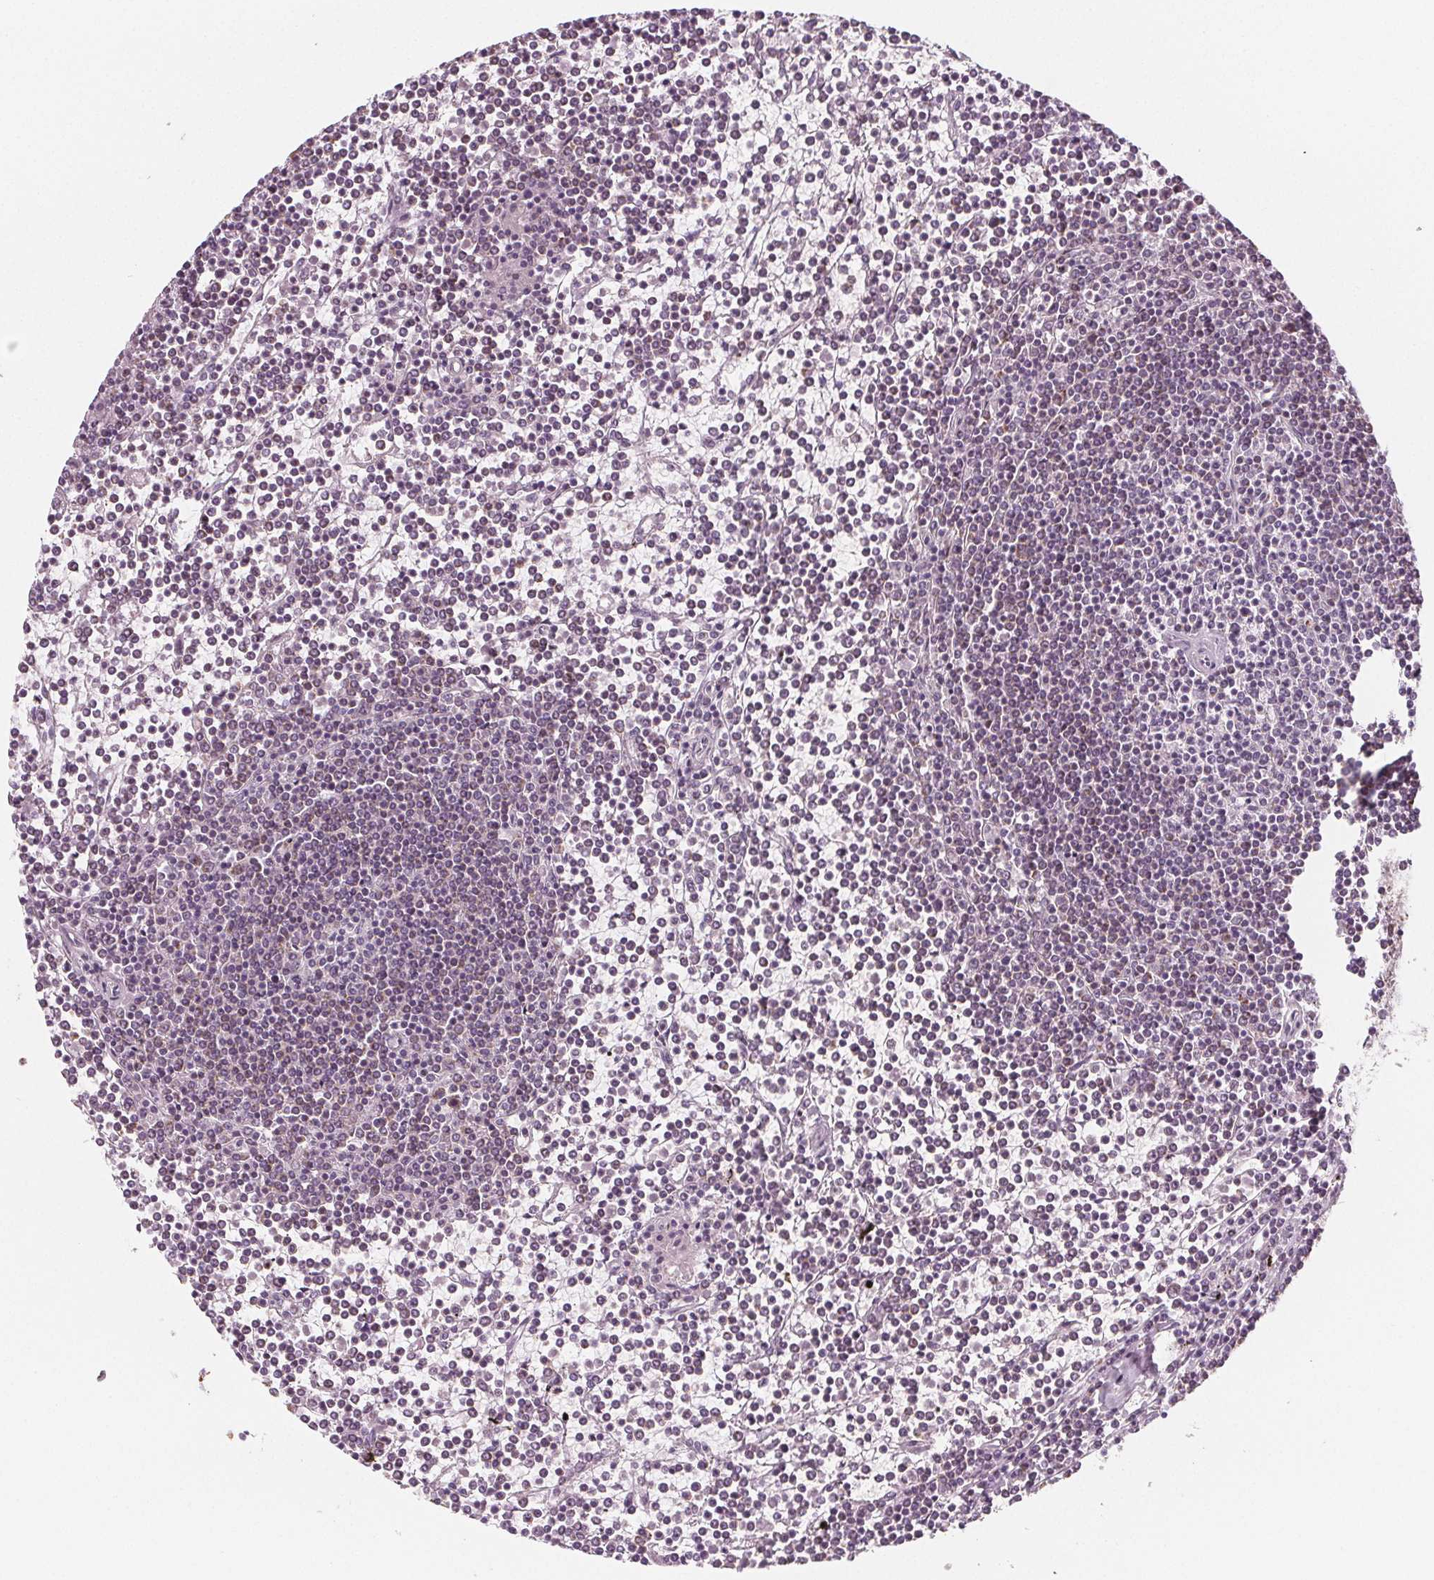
{"staining": {"intensity": "negative", "quantity": "none", "location": "none"}, "tissue": "lymphoma", "cell_type": "Tumor cells", "image_type": "cancer", "snomed": [{"axis": "morphology", "description": "Malignant lymphoma, non-Hodgkin's type, Low grade"}, {"axis": "topography", "description": "Spleen"}], "caption": "IHC image of human malignant lymphoma, non-Hodgkin's type (low-grade) stained for a protein (brown), which displays no staining in tumor cells. (DAB (3,3'-diaminobenzidine) immunohistochemistry visualized using brightfield microscopy, high magnification).", "gene": "IL17C", "patient": {"sex": "female", "age": 19}}